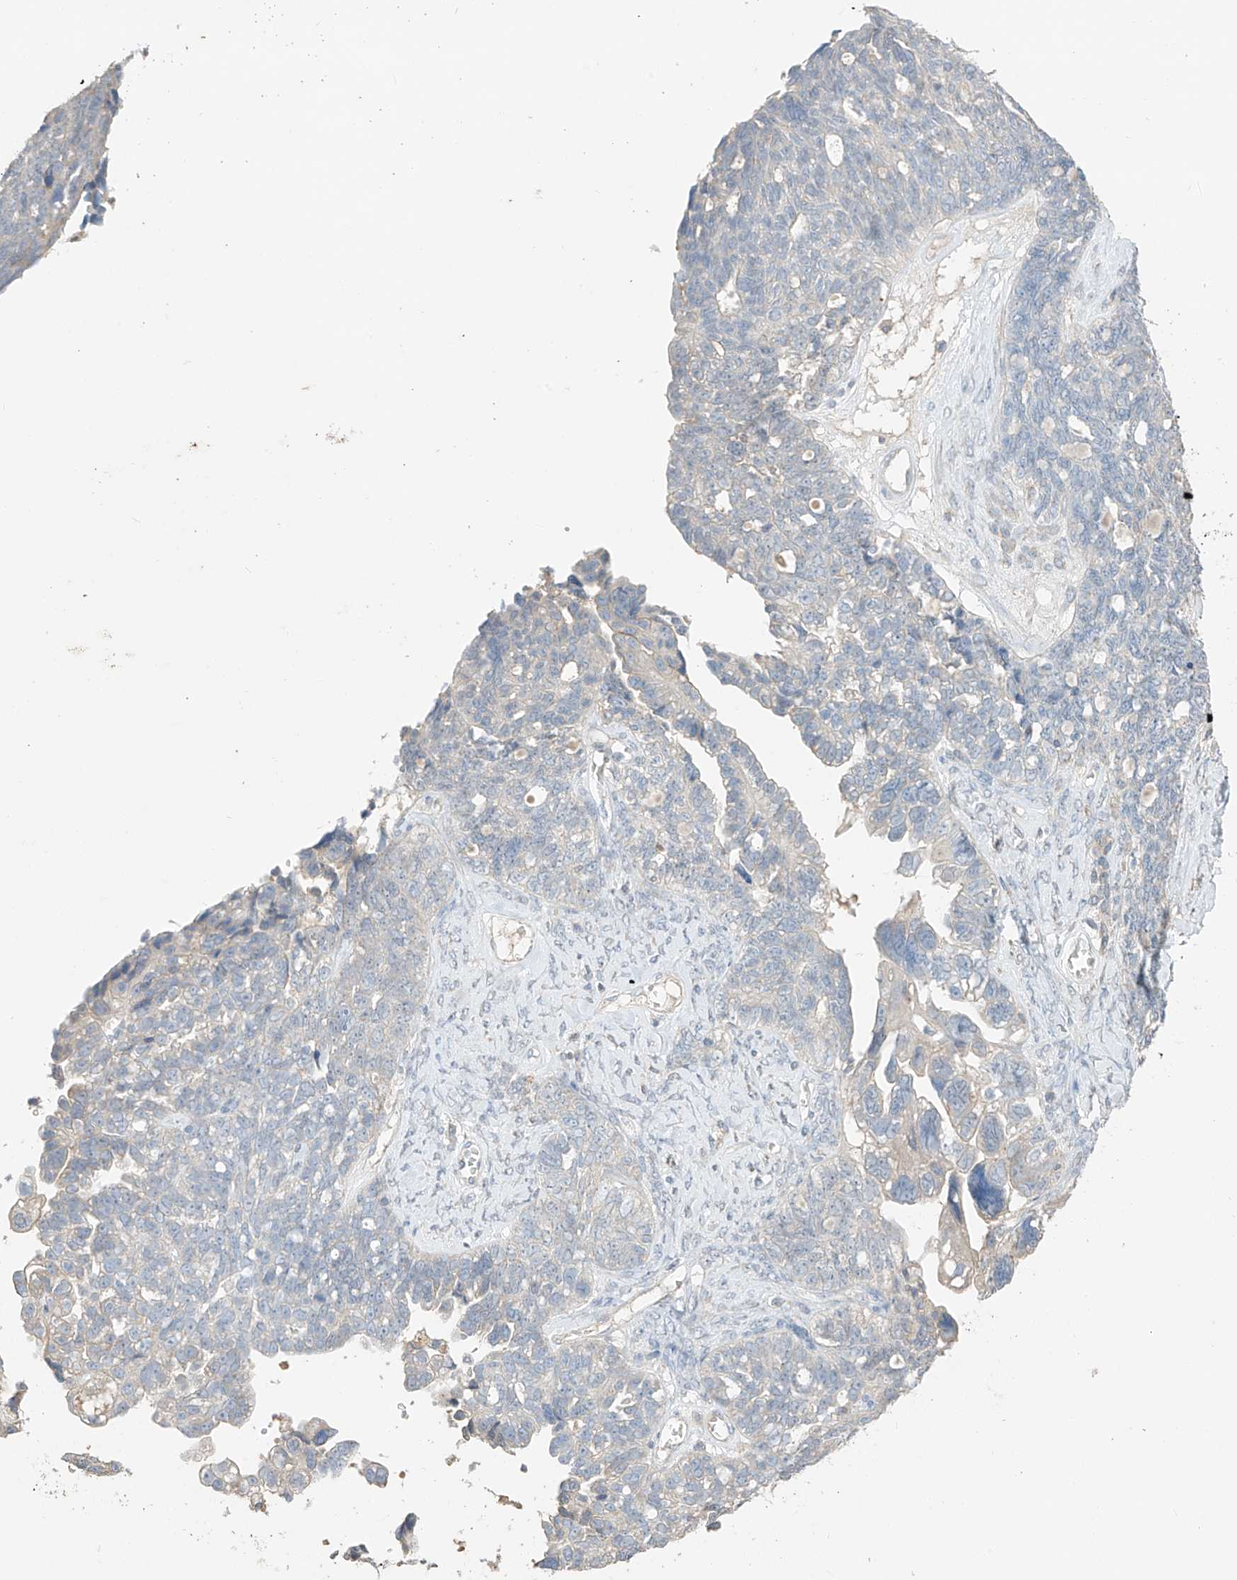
{"staining": {"intensity": "negative", "quantity": "none", "location": "none"}, "tissue": "ovarian cancer", "cell_type": "Tumor cells", "image_type": "cancer", "snomed": [{"axis": "morphology", "description": "Cystadenocarcinoma, serous, NOS"}, {"axis": "topography", "description": "Ovary"}], "caption": "Tumor cells show no significant staining in ovarian serous cystadenocarcinoma. Brightfield microscopy of immunohistochemistry stained with DAB (3,3'-diaminobenzidine) (brown) and hematoxylin (blue), captured at high magnification.", "gene": "CAPN13", "patient": {"sex": "female", "age": 79}}